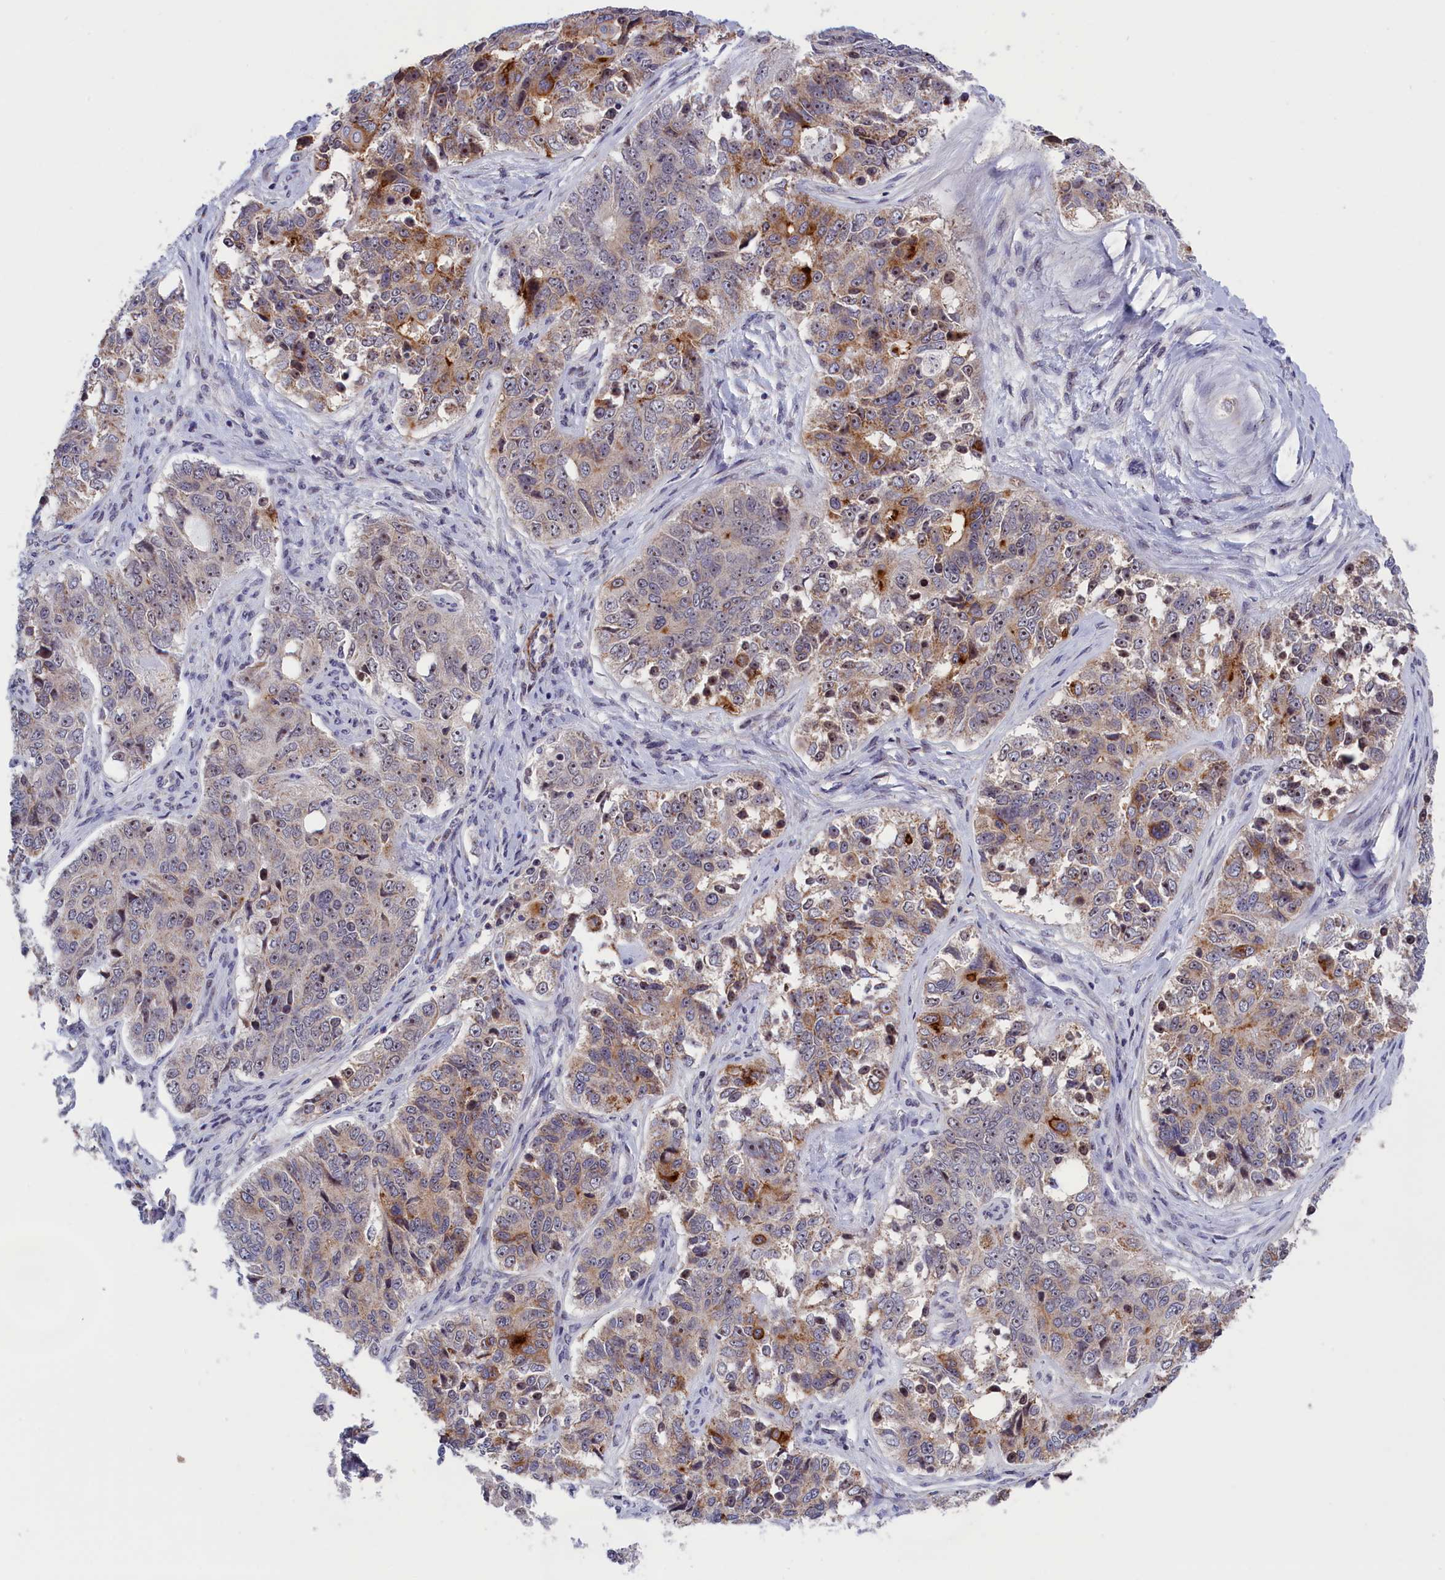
{"staining": {"intensity": "moderate", "quantity": "25%-75%", "location": "cytoplasmic/membranous"}, "tissue": "ovarian cancer", "cell_type": "Tumor cells", "image_type": "cancer", "snomed": [{"axis": "morphology", "description": "Carcinoma, endometroid"}, {"axis": "topography", "description": "Ovary"}], "caption": "DAB (3,3'-diaminobenzidine) immunohistochemical staining of ovarian cancer (endometroid carcinoma) reveals moderate cytoplasmic/membranous protein positivity in approximately 25%-75% of tumor cells. (IHC, brightfield microscopy, high magnification).", "gene": "PPAN", "patient": {"sex": "female", "age": 51}}